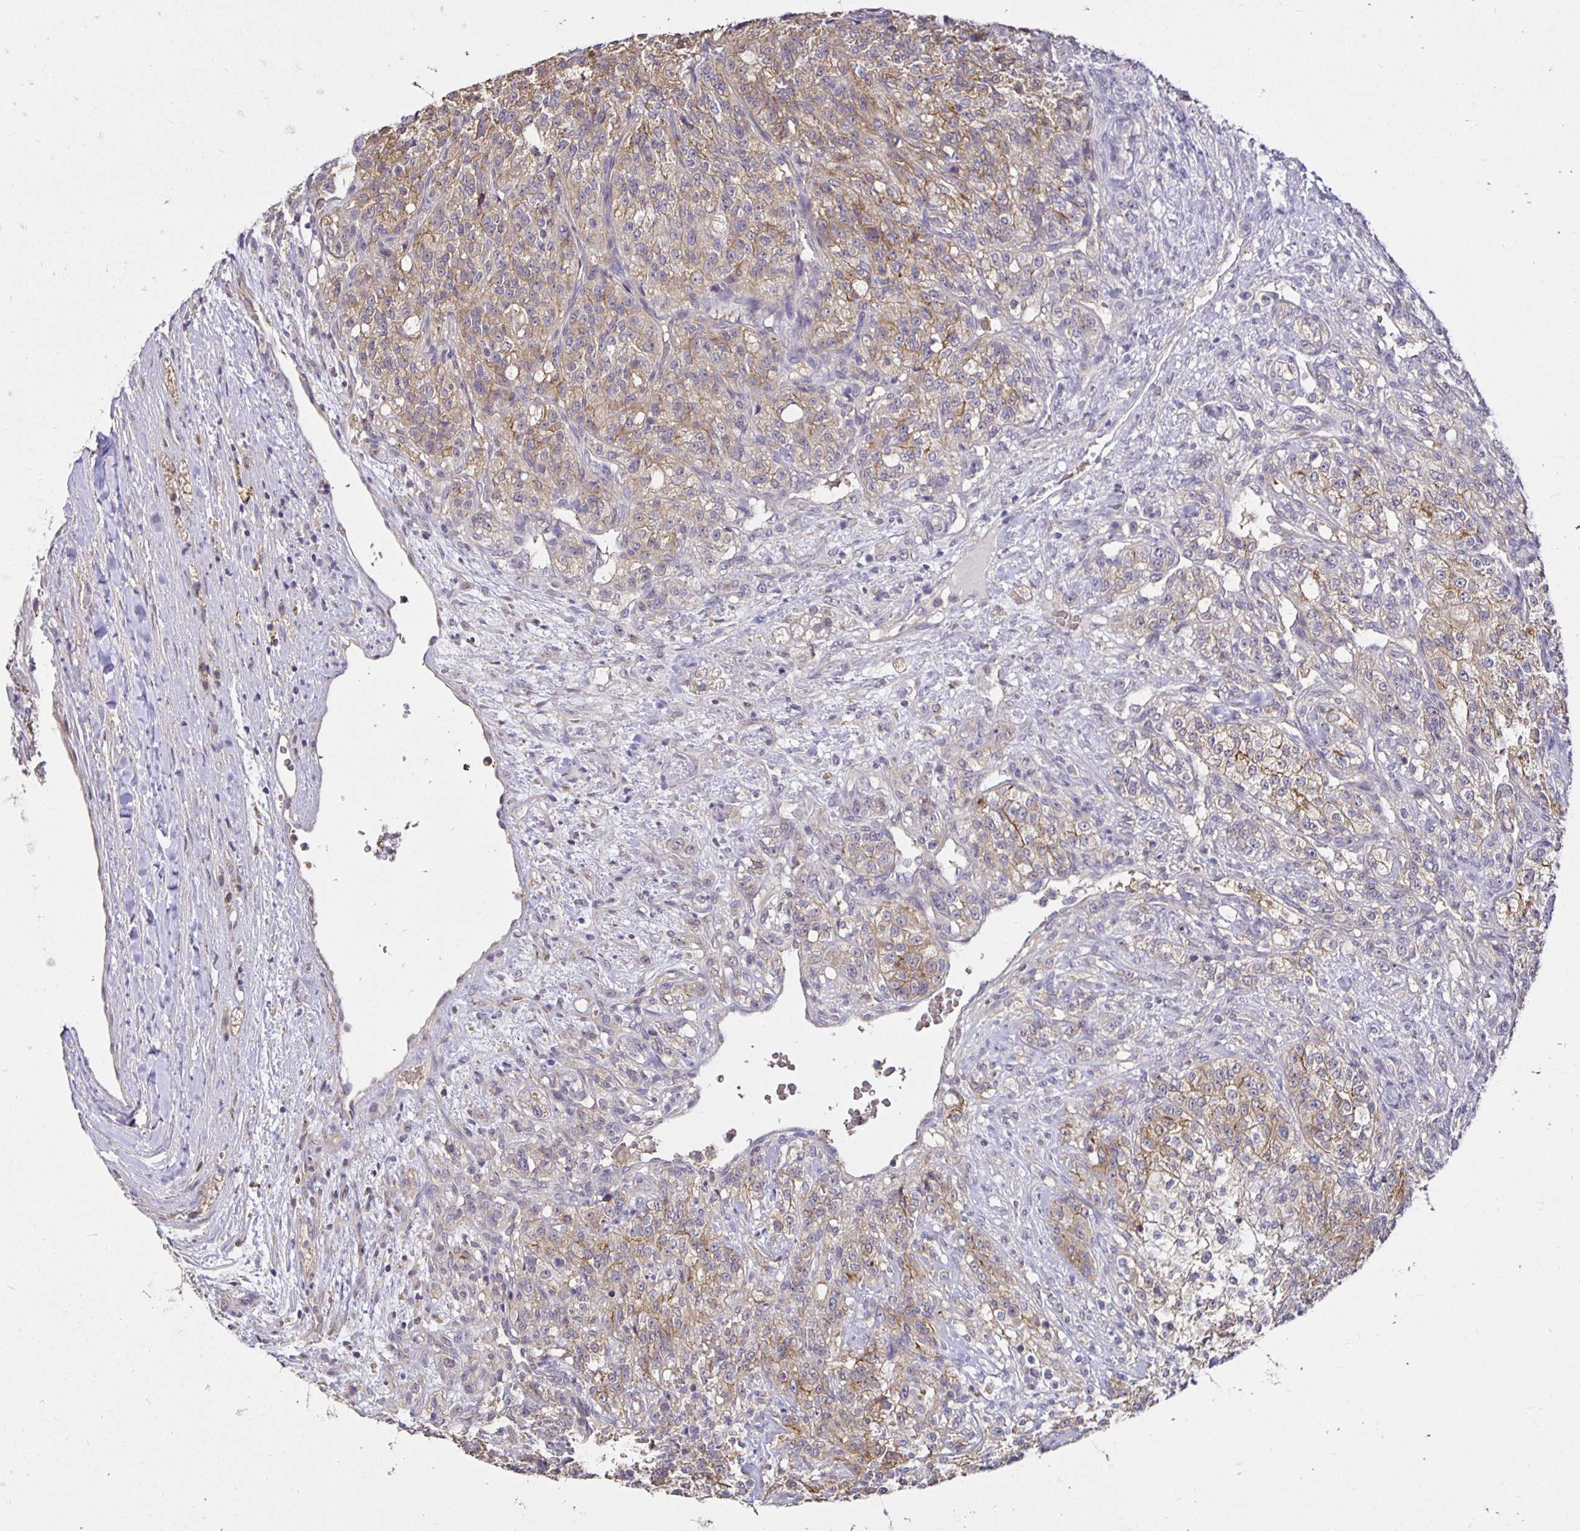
{"staining": {"intensity": "weak", "quantity": "25%-75%", "location": "cytoplasmic/membranous"}, "tissue": "renal cancer", "cell_type": "Tumor cells", "image_type": "cancer", "snomed": [{"axis": "morphology", "description": "Adenocarcinoma, NOS"}, {"axis": "topography", "description": "Kidney"}], "caption": "This photomicrograph displays renal cancer (adenocarcinoma) stained with immunohistochemistry to label a protein in brown. The cytoplasmic/membranous of tumor cells show weak positivity for the protein. Nuclei are counter-stained blue.", "gene": "PNPLA3", "patient": {"sex": "female", "age": 63}}